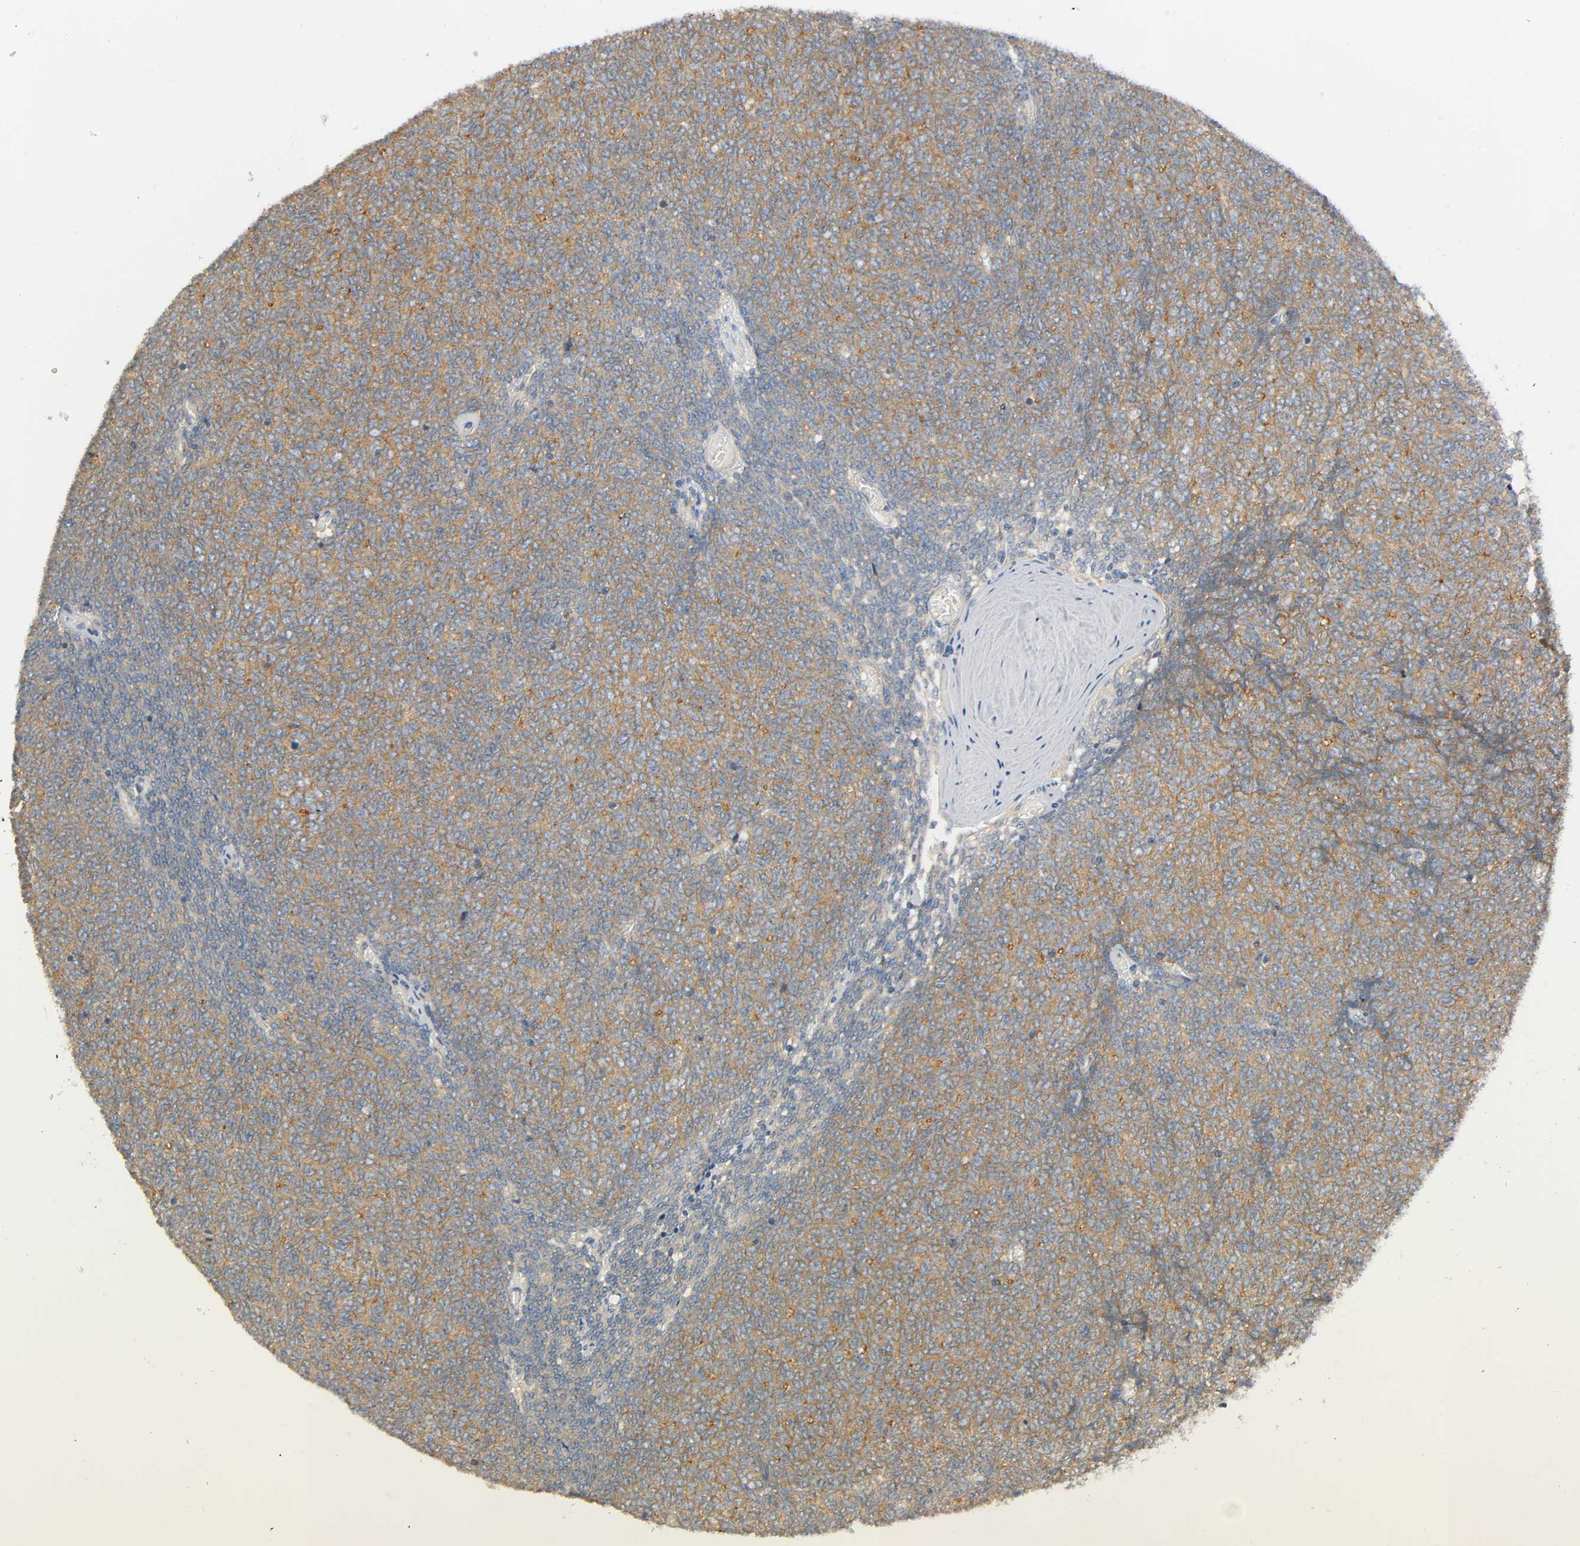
{"staining": {"intensity": "moderate", "quantity": ">75%", "location": "cytoplasmic/membranous"}, "tissue": "renal cancer", "cell_type": "Tumor cells", "image_type": "cancer", "snomed": [{"axis": "morphology", "description": "Neoplasm, malignant, NOS"}, {"axis": "topography", "description": "Kidney"}], "caption": "High-magnification brightfield microscopy of neoplasm (malignant) (renal) stained with DAB (brown) and counterstained with hematoxylin (blue). tumor cells exhibit moderate cytoplasmic/membranous staining is present in about>75% of cells. (brown staining indicates protein expression, while blue staining denotes nuclei).", "gene": "ARPC1A", "patient": {"sex": "male", "age": 28}}